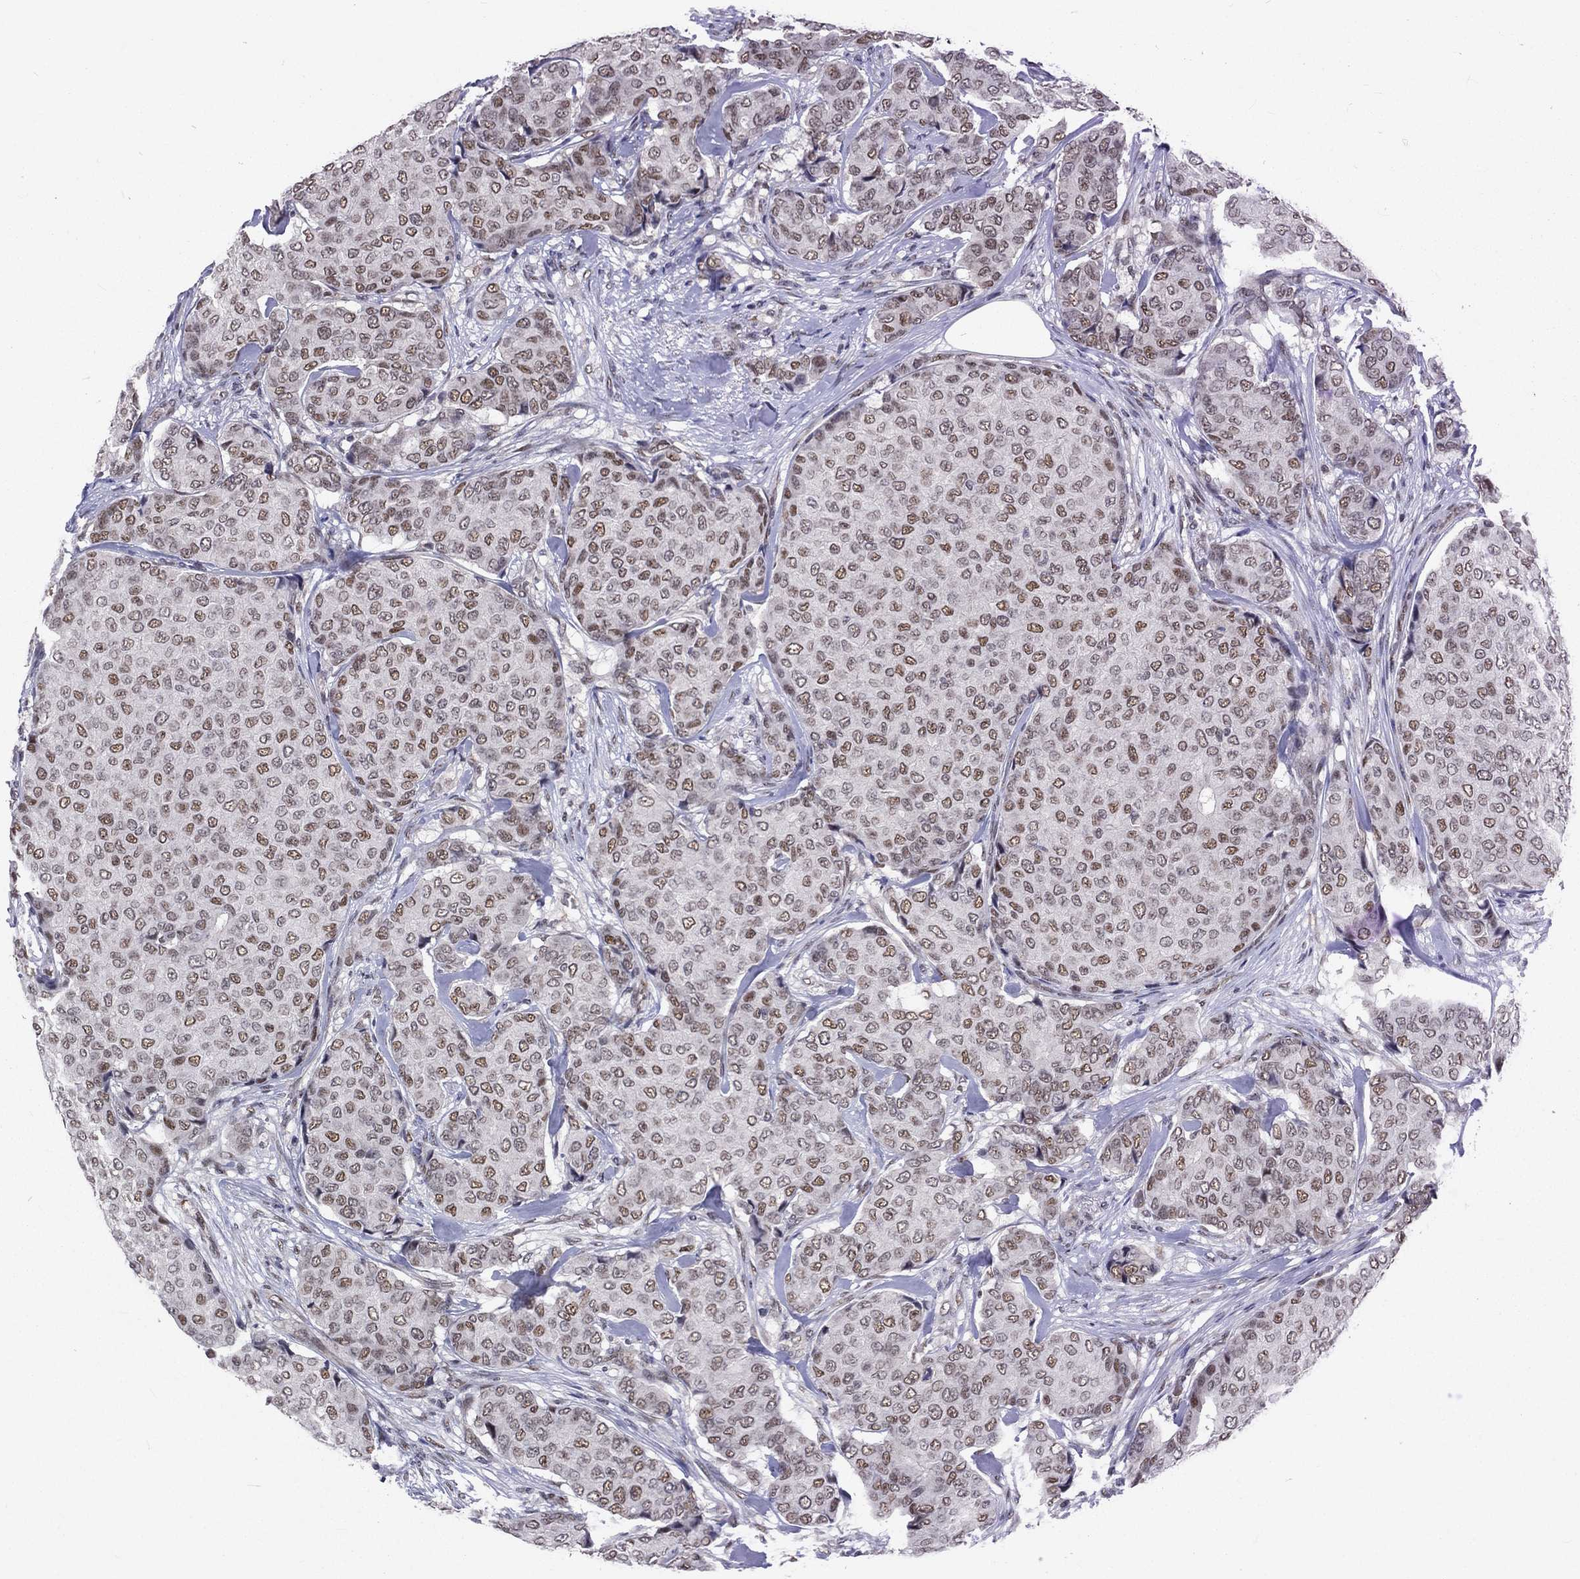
{"staining": {"intensity": "moderate", "quantity": ">75%", "location": "nuclear"}, "tissue": "breast cancer", "cell_type": "Tumor cells", "image_type": "cancer", "snomed": [{"axis": "morphology", "description": "Duct carcinoma"}, {"axis": "topography", "description": "Breast"}], "caption": "Protein staining of breast infiltrating ductal carcinoma tissue demonstrates moderate nuclear staining in approximately >75% of tumor cells.", "gene": "ZBED1", "patient": {"sex": "female", "age": 75}}